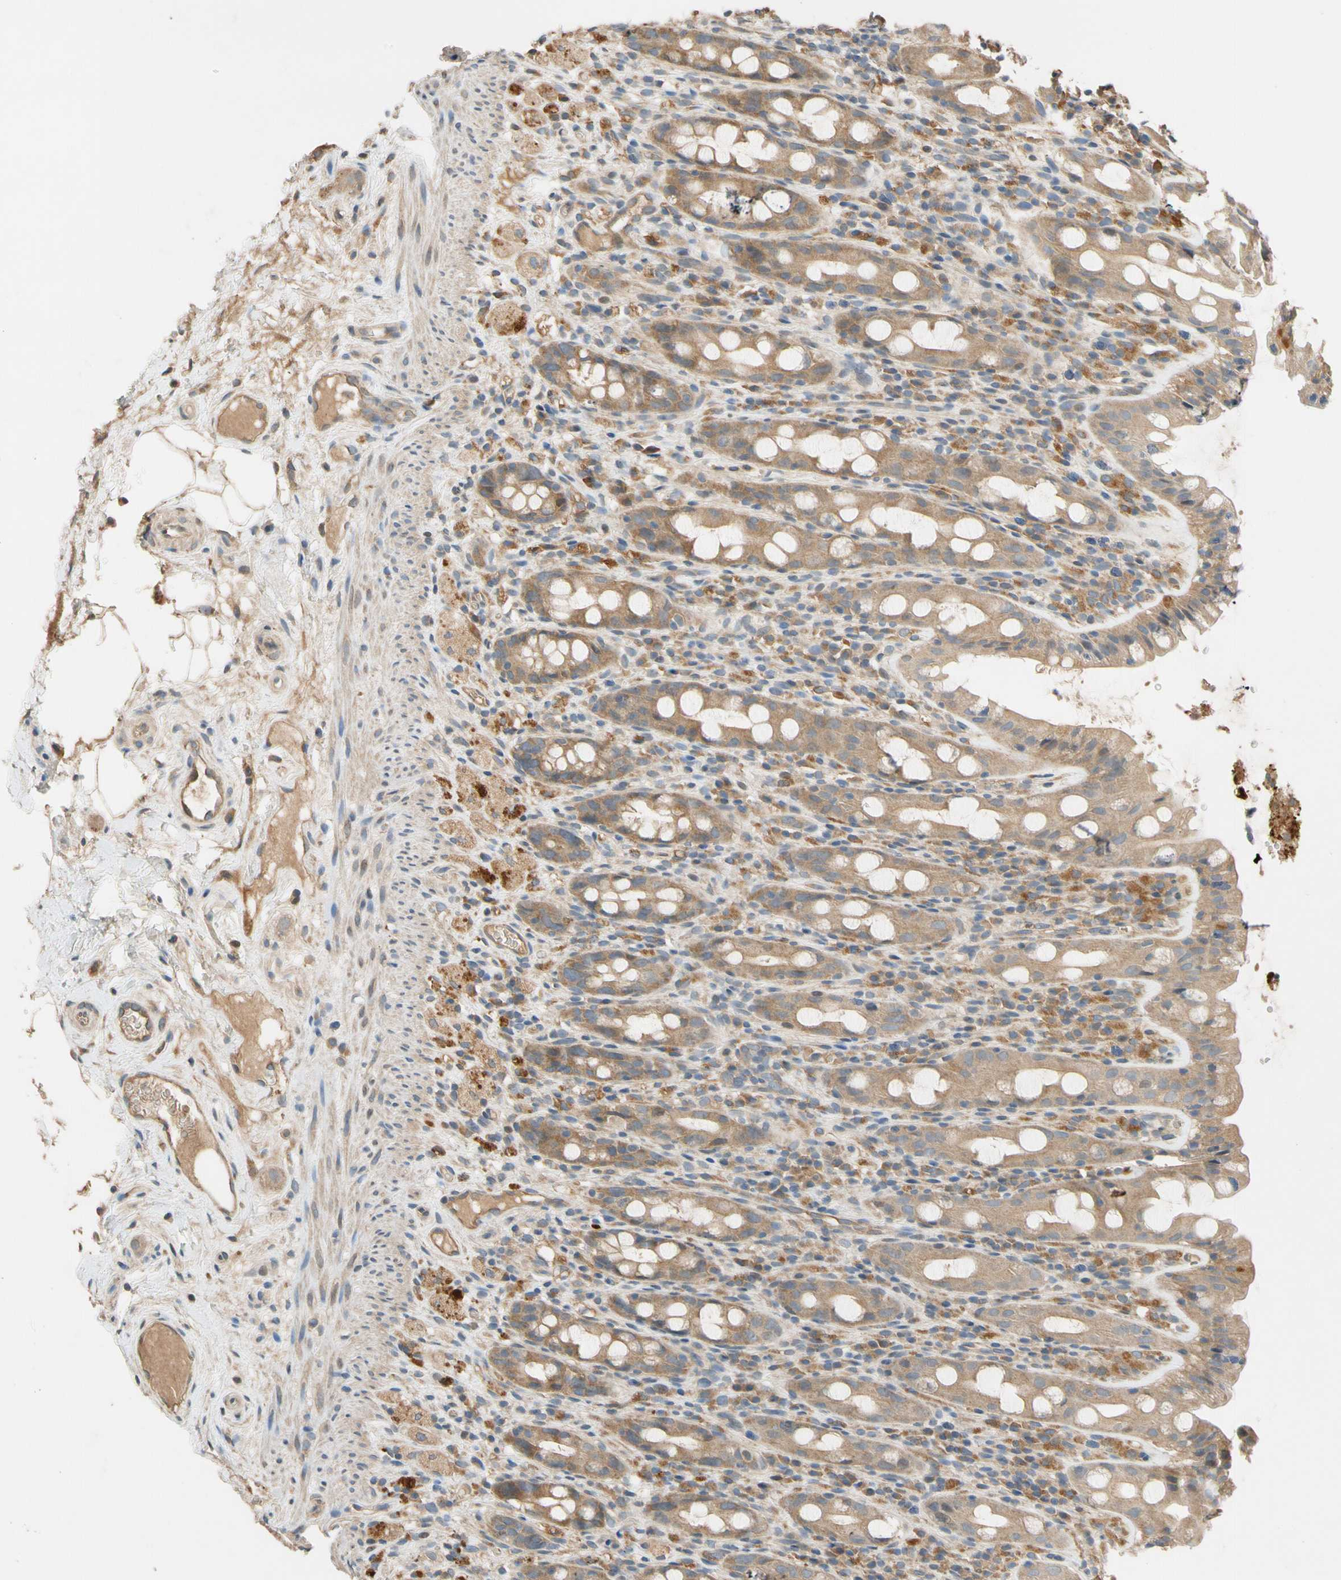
{"staining": {"intensity": "moderate", "quantity": ">75%", "location": "cytoplasmic/membranous"}, "tissue": "rectum", "cell_type": "Glandular cells", "image_type": "normal", "snomed": [{"axis": "morphology", "description": "Normal tissue, NOS"}, {"axis": "topography", "description": "Rectum"}], "caption": "Brown immunohistochemical staining in benign human rectum exhibits moderate cytoplasmic/membranous staining in approximately >75% of glandular cells.", "gene": "USP12", "patient": {"sex": "male", "age": 44}}